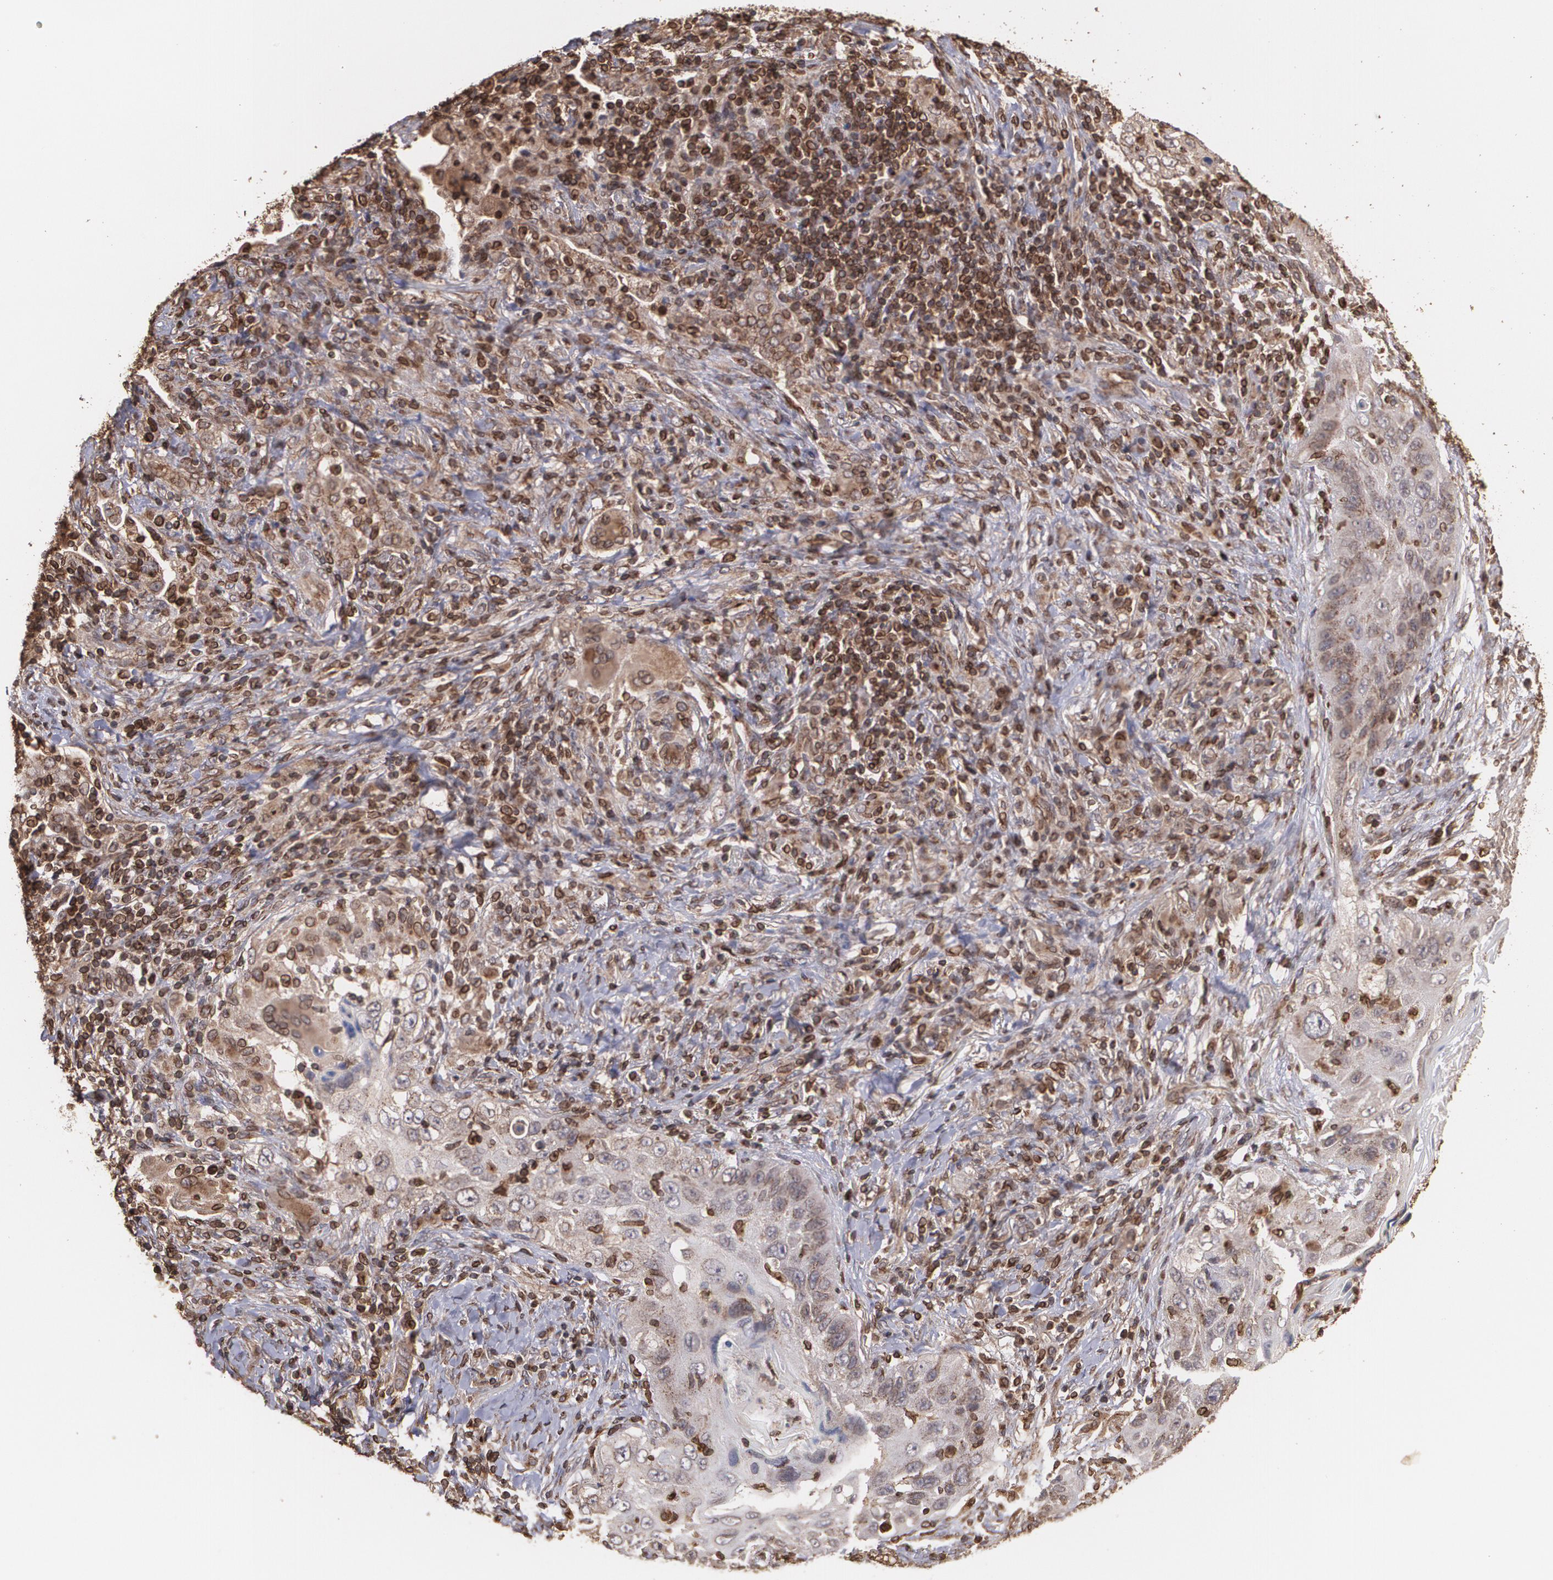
{"staining": {"intensity": "moderate", "quantity": "25%-75%", "location": "cytoplasmic/membranous"}, "tissue": "lung cancer", "cell_type": "Tumor cells", "image_type": "cancer", "snomed": [{"axis": "morphology", "description": "Squamous cell carcinoma, NOS"}, {"axis": "topography", "description": "Lung"}], "caption": "Squamous cell carcinoma (lung) stained for a protein shows moderate cytoplasmic/membranous positivity in tumor cells. Immunohistochemistry (ihc) stains the protein in brown and the nuclei are stained blue.", "gene": "TRIP11", "patient": {"sex": "female", "age": 67}}